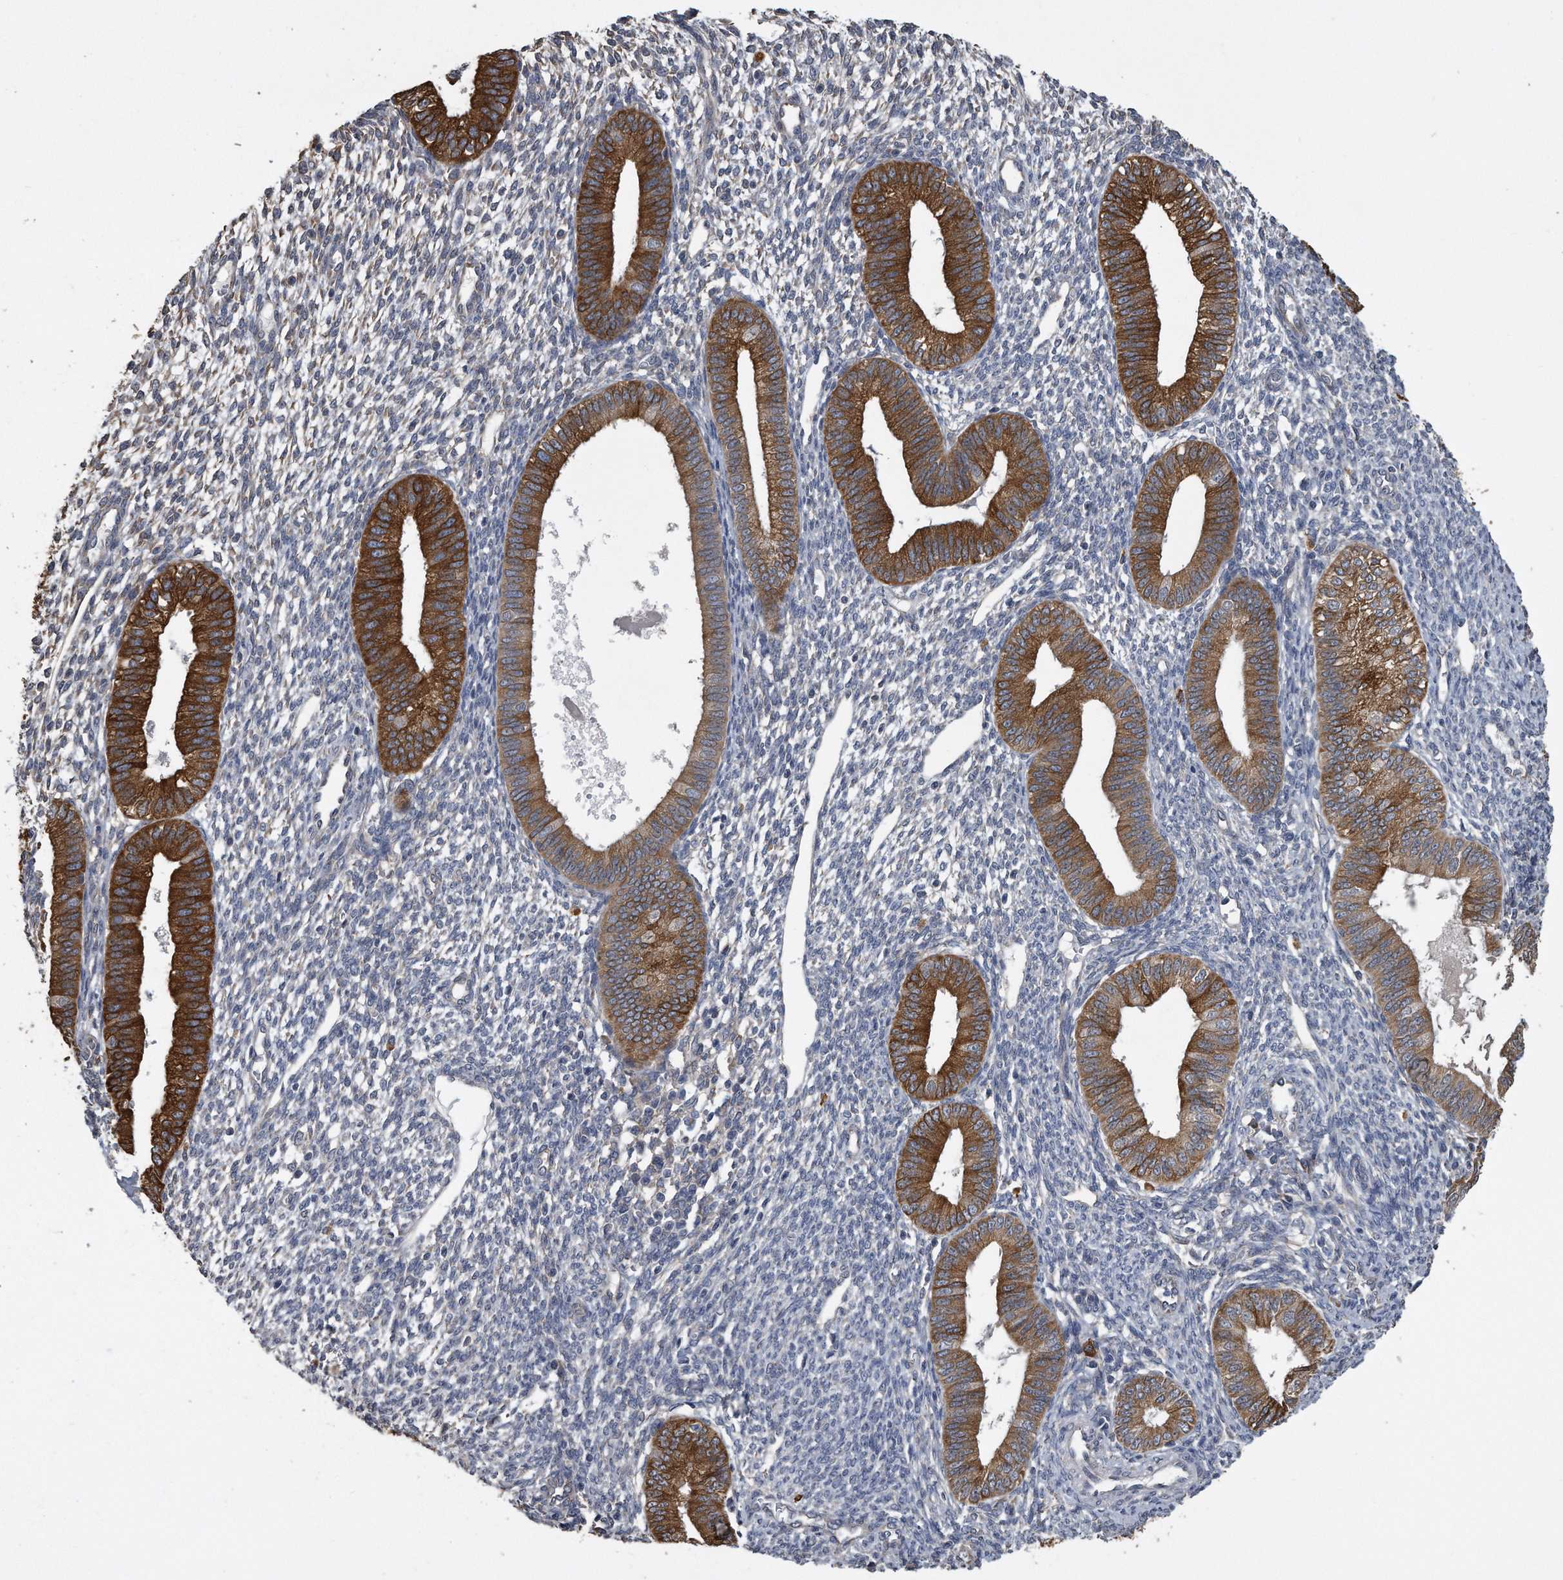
{"staining": {"intensity": "negative", "quantity": "none", "location": "none"}, "tissue": "endometrium", "cell_type": "Cells in endometrial stroma", "image_type": "normal", "snomed": [{"axis": "morphology", "description": "Normal tissue, NOS"}, {"axis": "topography", "description": "Endometrium"}], "caption": "Immunohistochemistry (IHC) of benign endometrium displays no positivity in cells in endometrial stroma. (DAB (3,3'-diaminobenzidine) IHC, high magnification).", "gene": "PCLO", "patient": {"sex": "female", "age": 46}}